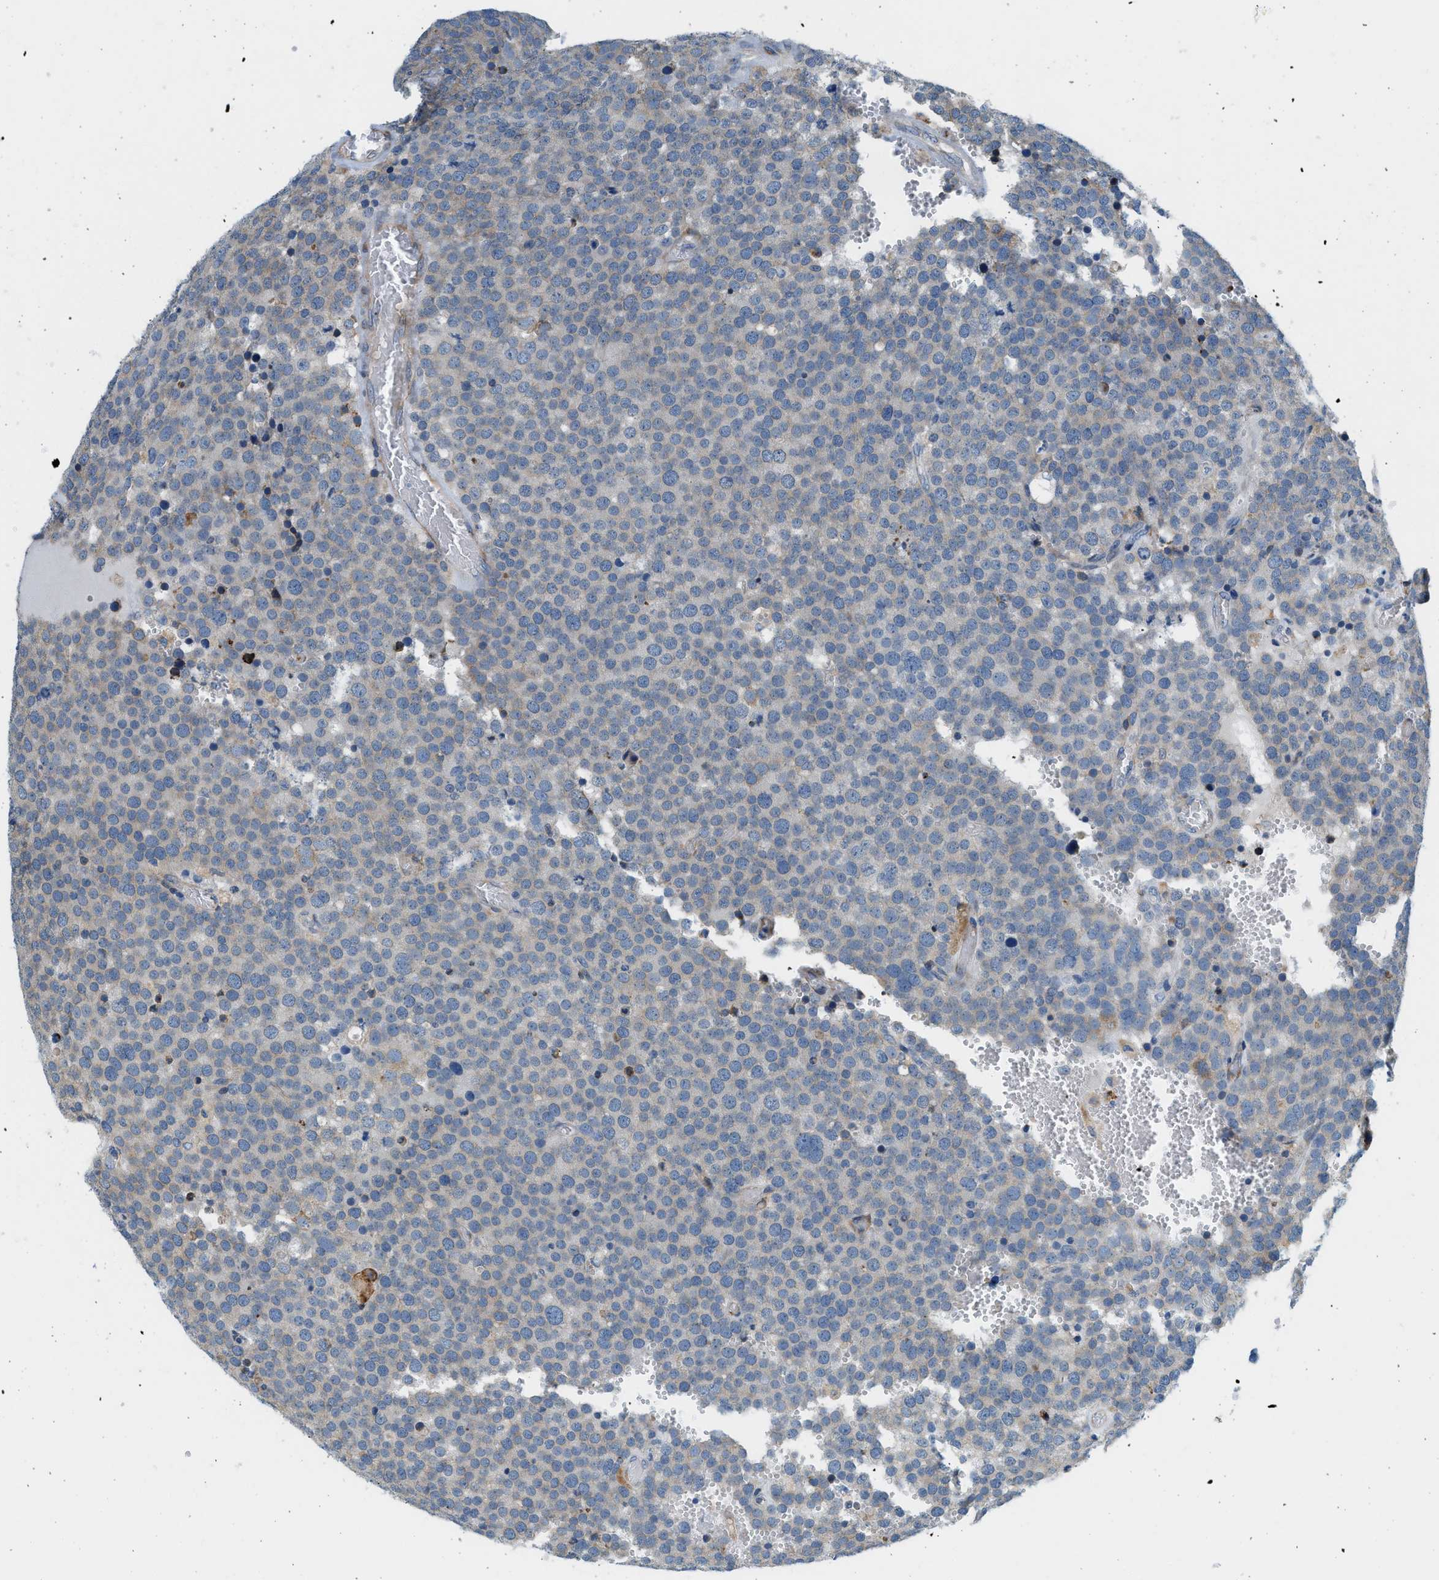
{"staining": {"intensity": "moderate", "quantity": "<25%", "location": "cytoplasmic/membranous"}, "tissue": "testis cancer", "cell_type": "Tumor cells", "image_type": "cancer", "snomed": [{"axis": "morphology", "description": "Normal tissue, NOS"}, {"axis": "morphology", "description": "Seminoma, NOS"}, {"axis": "topography", "description": "Testis"}], "caption": "Immunohistochemistry histopathology image of neoplastic tissue: testis cancer stained using immunohistochemistry reveals low levels of moderate protein expression localized specifically in the cytoplasmic/membranous of tumor cells, appearing as a cytoplasmic/membranous brown color.", "gene": "CNTN6", "patient": {"sex": "male", "age": 71}}